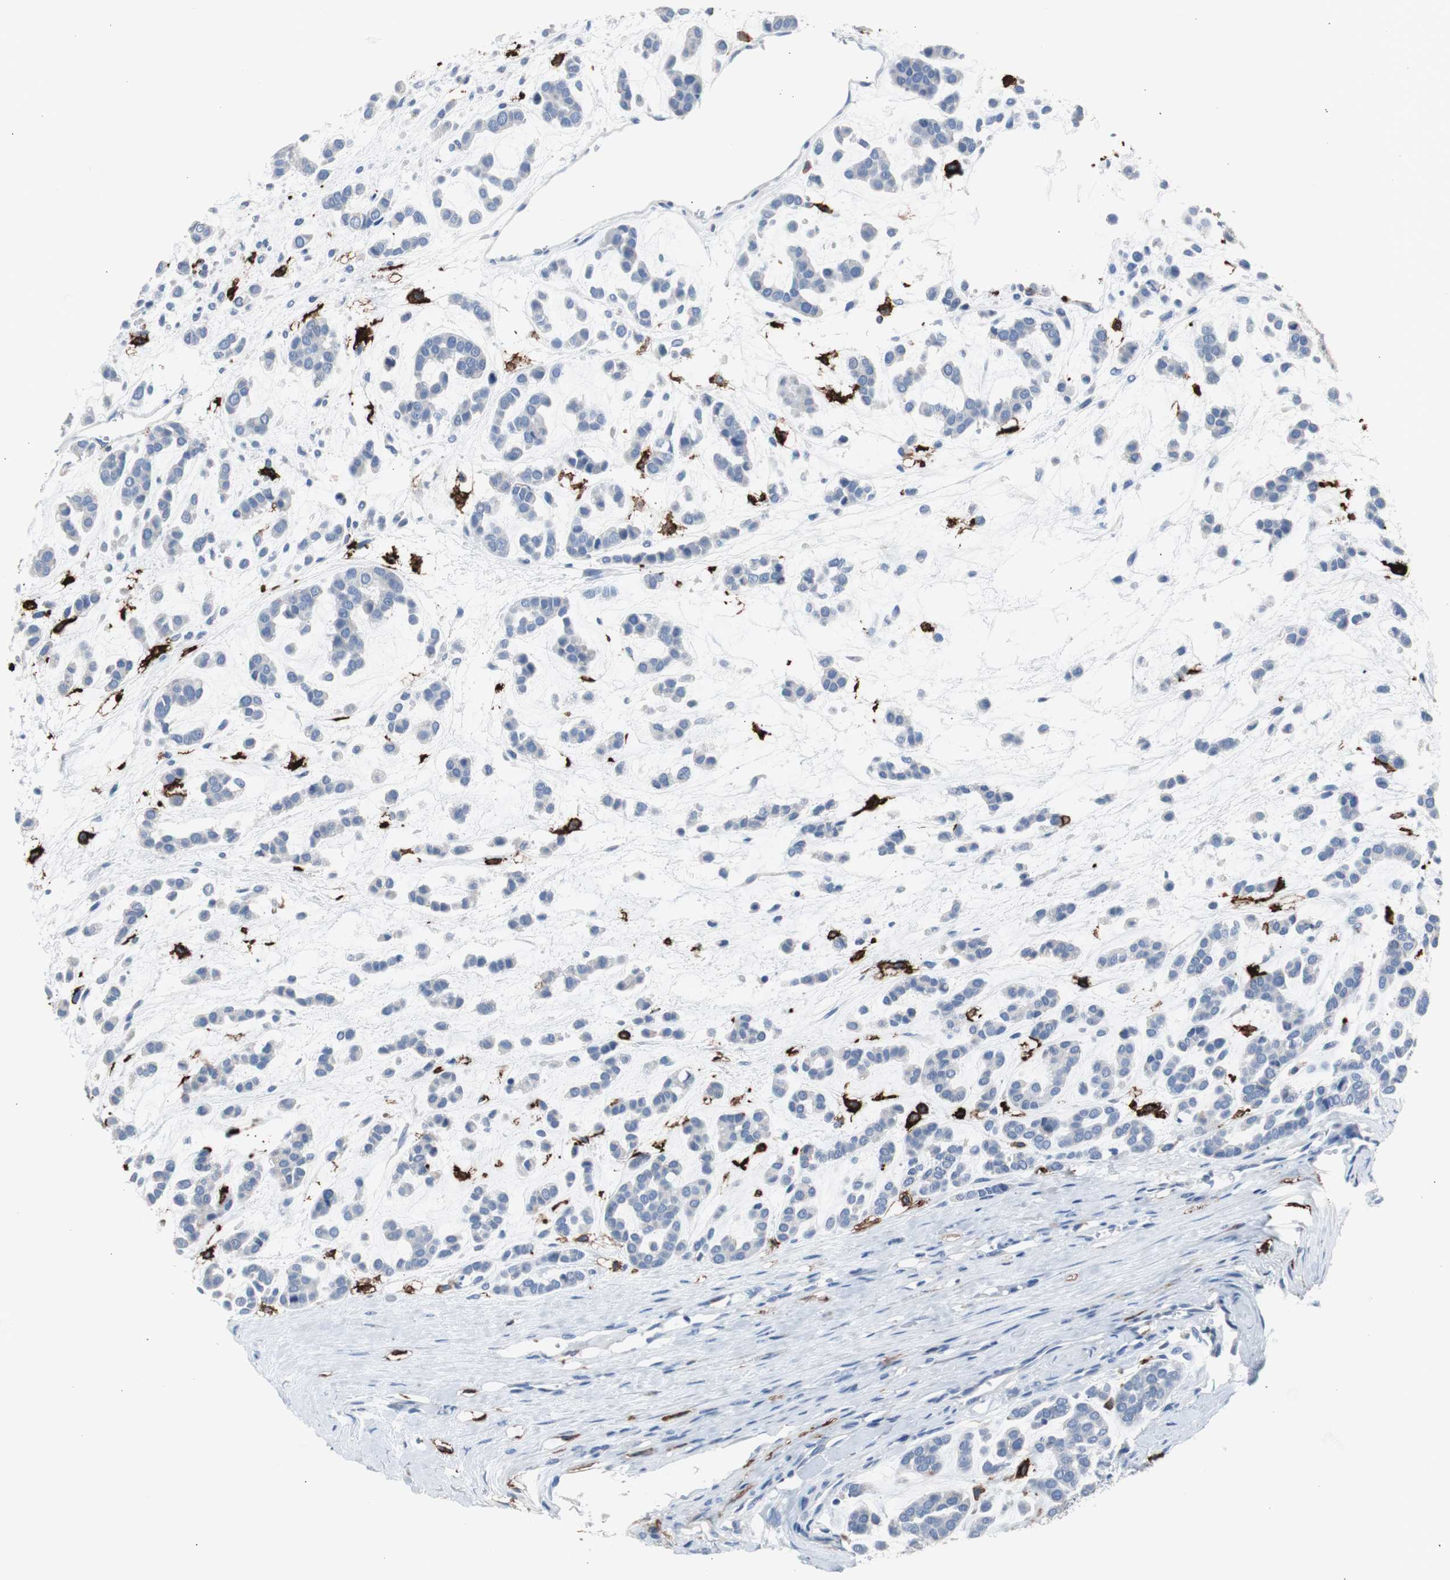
{"staining": {"intensity": "negative", "quantity": "none", "location": "none"}, "tissue": "head and neck cancer", "cell_type": "Tumor cells", "image_type": "cancer", "snomed": [{"axis": "morphology", "description": "Adenocarcinoma, NOS"}, {"axis": "morphology", "description": "Adenoma, NOS"}, {"axis": "topography", "description": "Head-Neck"}], "caption": "IHC histopathology image of human adenocarcinoma (head and neck) stained for a protein (brown), which exhibits no staining in tumor cells.", "gene": "FCGR2B", "patient": {"sex": "female", "age": 55}}